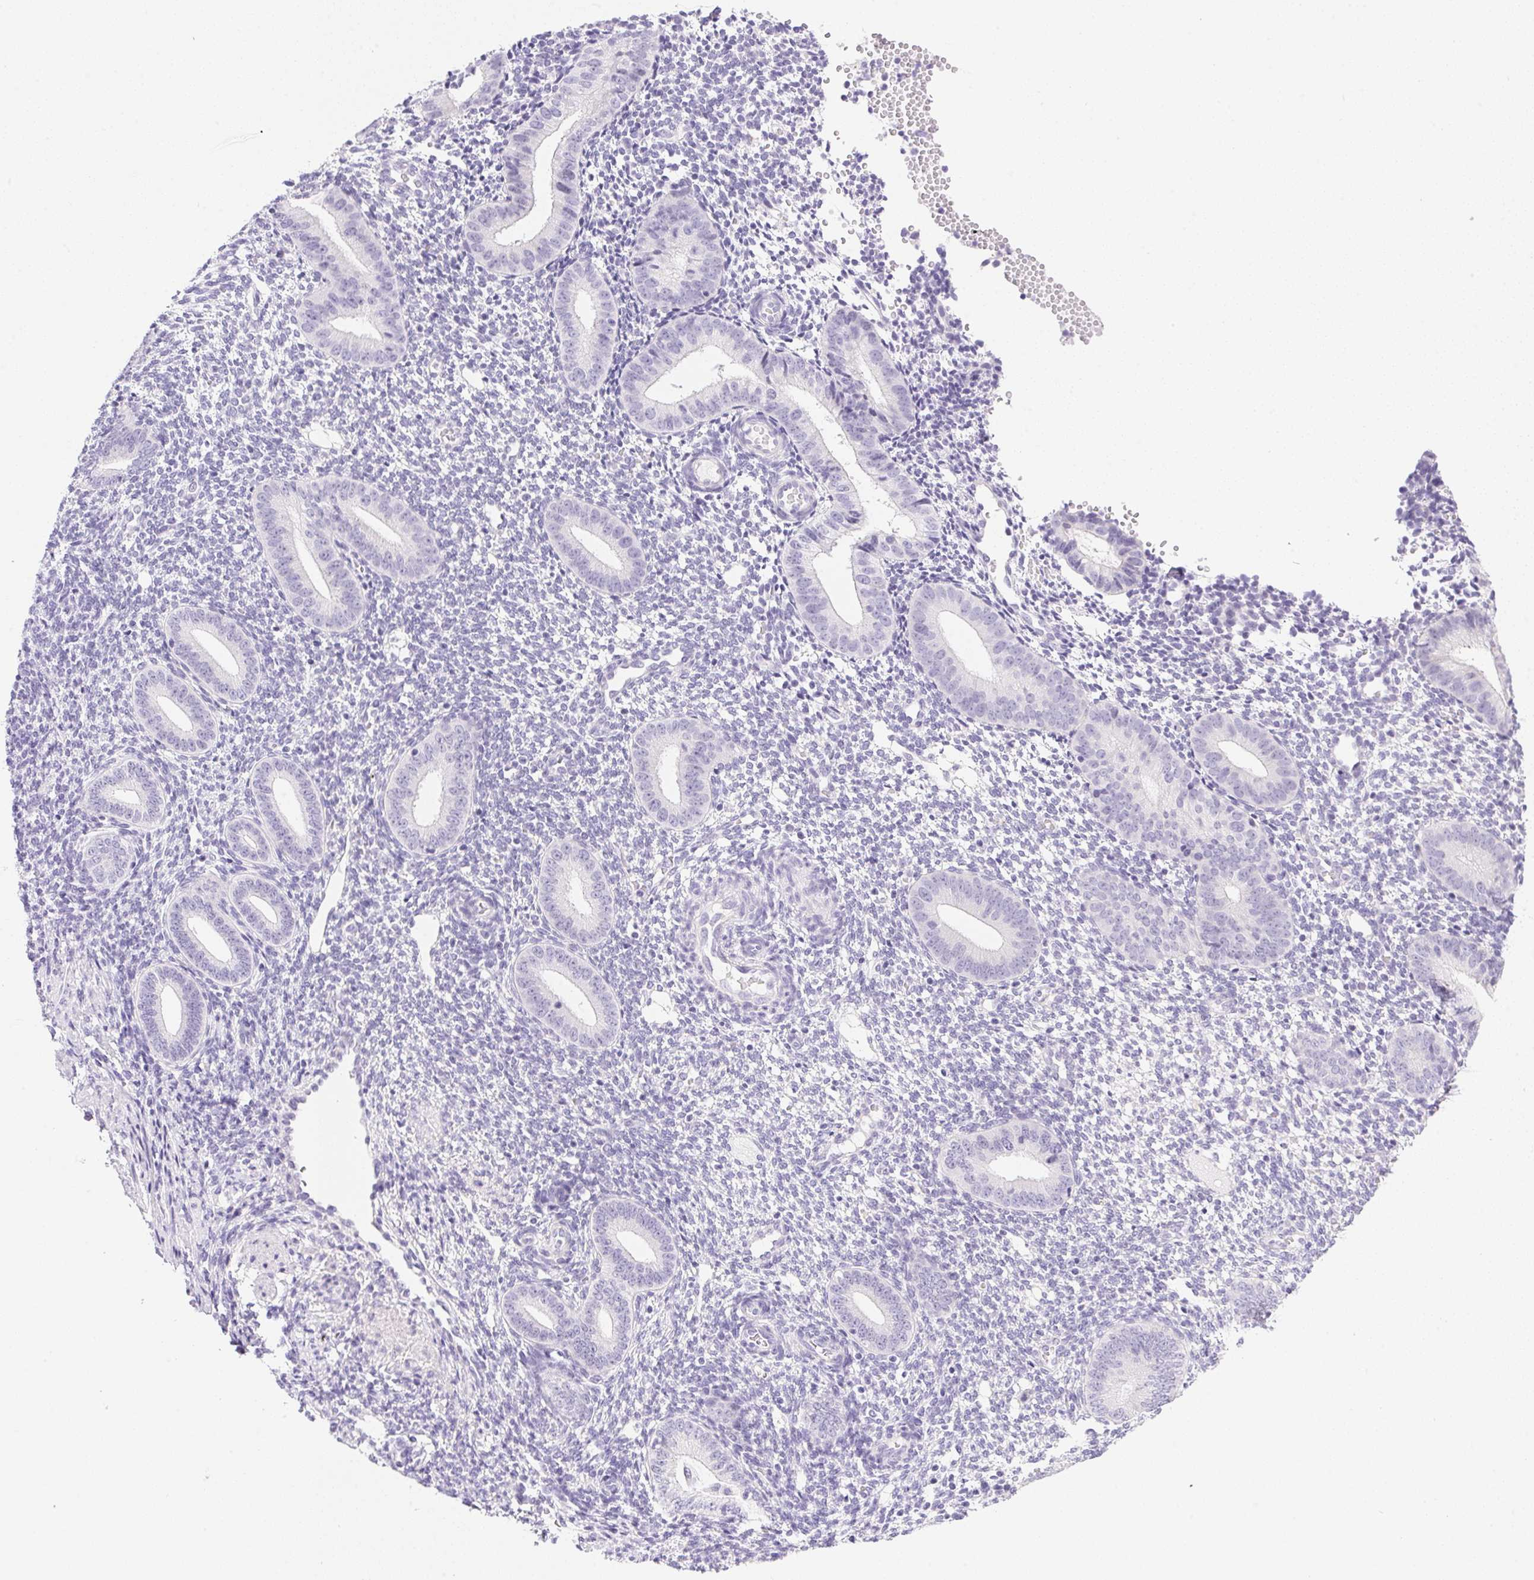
{"staining": {"intensity": "negative", "quantity": "none", "location": "none"}, "tissue": "endometrium", "cell_type": "Cells in endometrial stroma", "image_type": "normal", "snomed": [{"axis": "morphology", "description": "Normal tissue, NOS"}, {"axis": "topography", "description": "Endometrium"}], "caption": "IHC micrograph of benign endometrium: endometrium stained with DAB exhibits no significant protein expression in cells in endometrial stroma. (Immunohistochemistry (ihc), brightfield microscopy, high magnification).", "gene": "ATP6V0A4", "patient": {"sex": "female", "age": 40}}